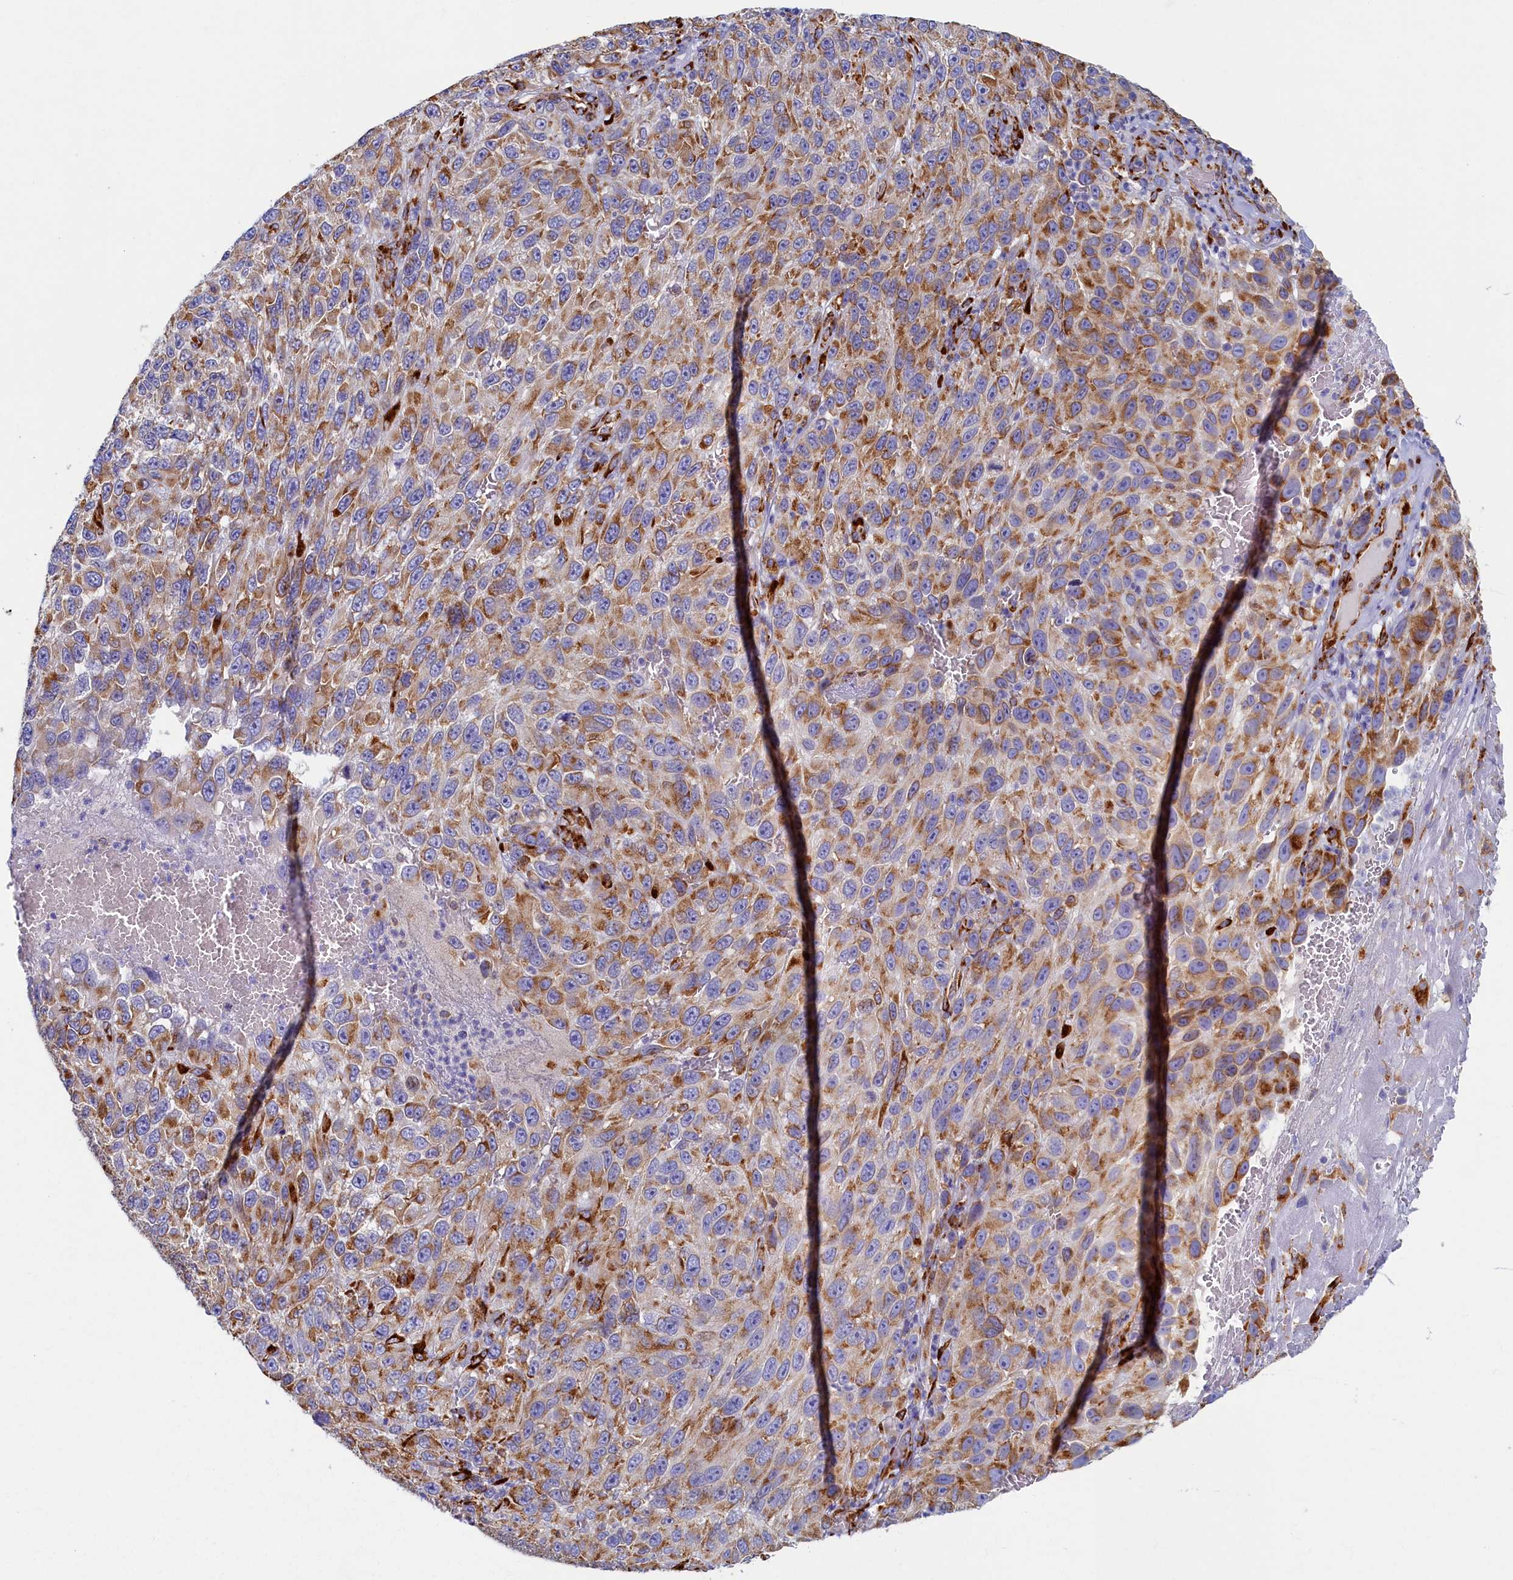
{"staining": {"intensity": "moderate", "quantity": ">75%", "location": "cytoplasmic/membranous"}, "tissue": "melanoma", "cell_type": "Tumor cells", "image_type": "cancer", "snomed": [{"axis": "morphology", "description": "Normal tissue, NOS"}, {"axis": "morphology", "description": "Malignant melanoma, NOS"}, {"axis": "topography", "description": "Skin"}], "caption": "A high-resolution photomicrograph shows immunohistochemistry (IHC) staining of melanoma, which exhibits moderate cytoplasmic/membranous expression in approximately >75% of tumor cells.", "gene": "TMEM18", "patient": {"sex": "female", "age": 96}}